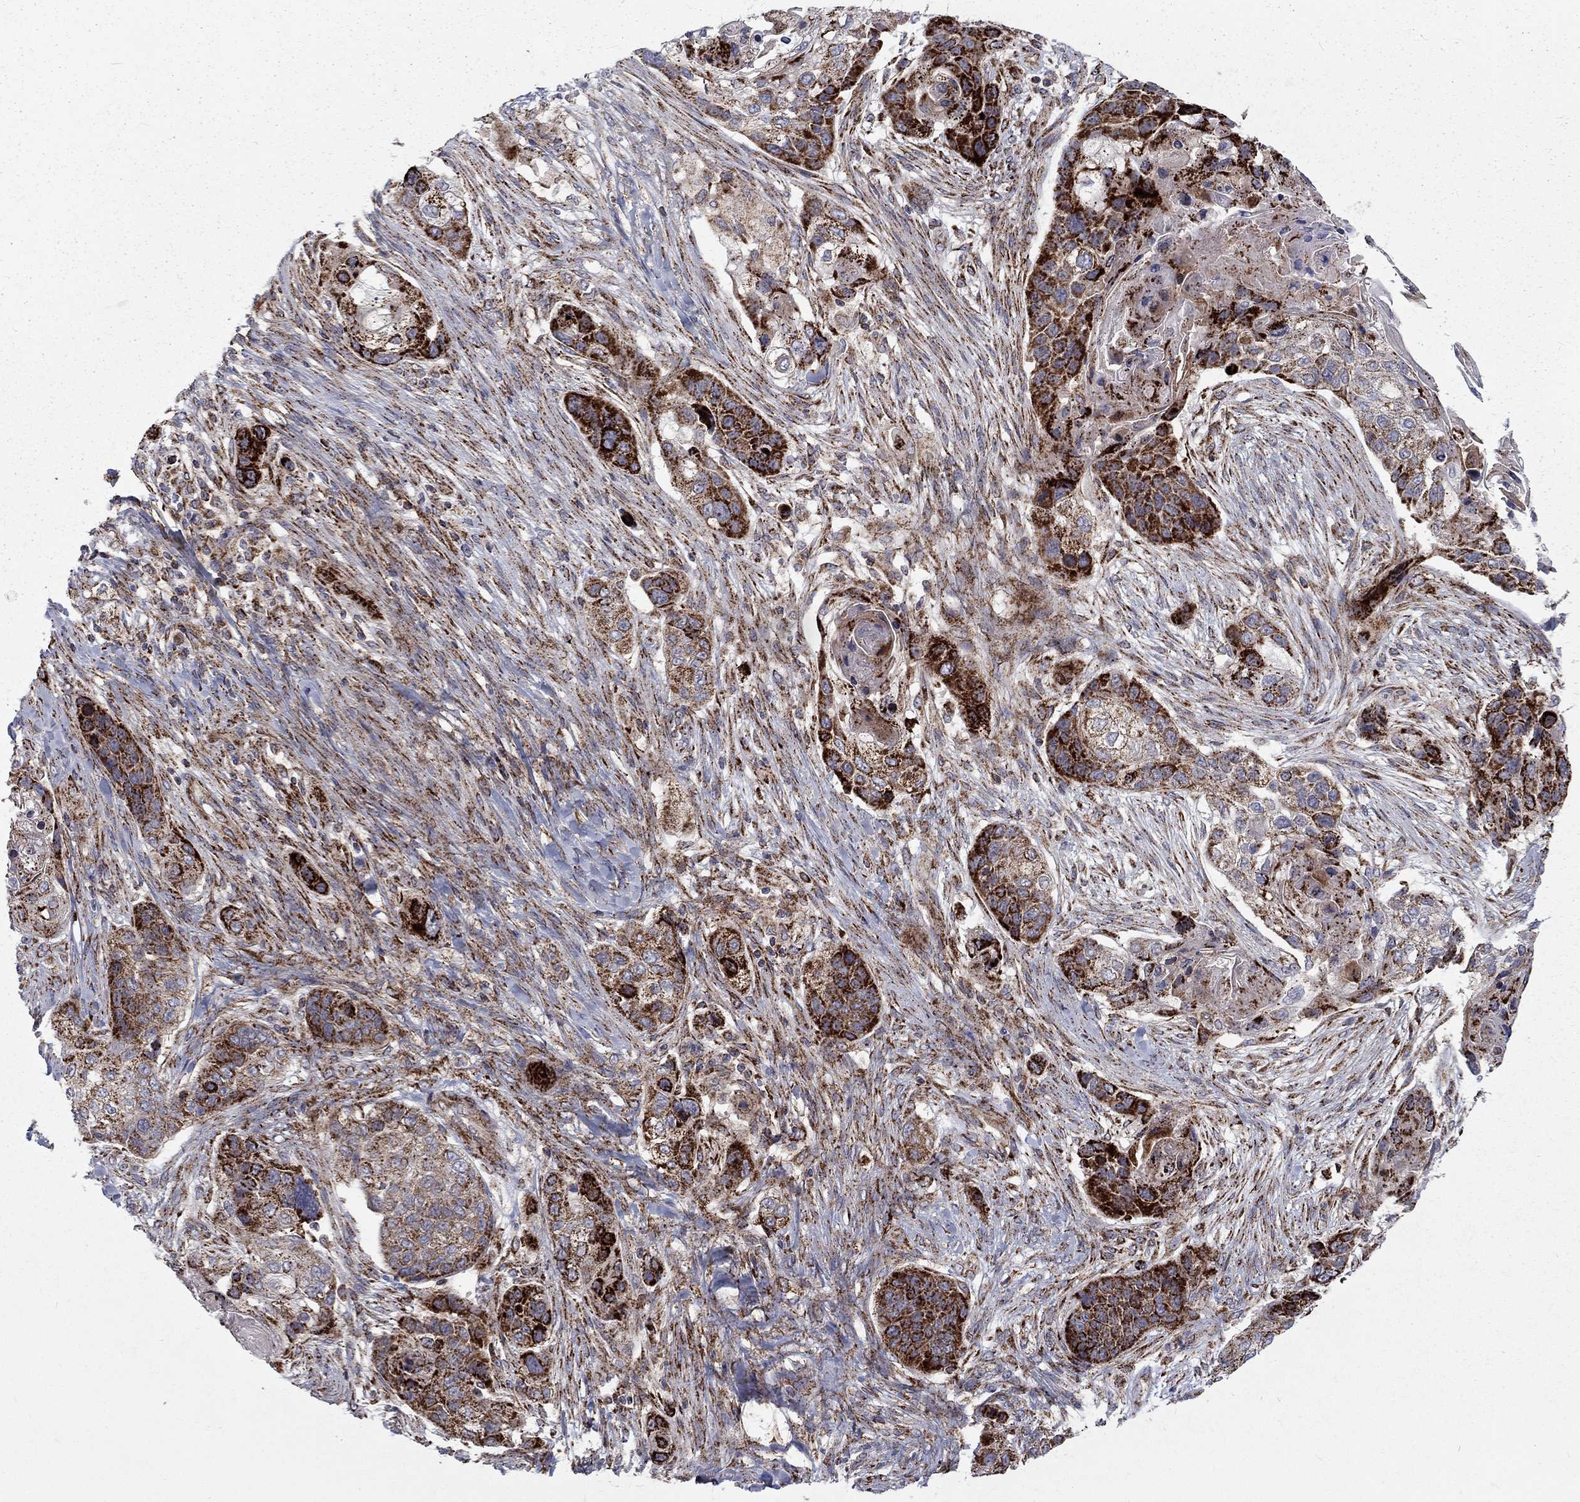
{"staining": {"intensity": "strong", "quantity": ">75%", "location": "cytoplasmic/membranous"}, "tissue": "lung cancer", "cell_type": "Tumor cells", "image_type": "cancer", "snomed": [{"axis": "morphology", "description": "Squamous cell carcinoma, NOS"}, {"axis": "topography", "description": "Lung"}], "caption": "High-power microscopy captured an IHC photomicrograph of lung squamous cell carcinoma, revealing strong cytoplasmic/membranous expression in approximately >75% of tumor cells. (brown staining indicates protein expression, while blue staining denotes nuclei).", "gene": "ALDH1B1", "patient": {"sex": "male", "age": 69}}